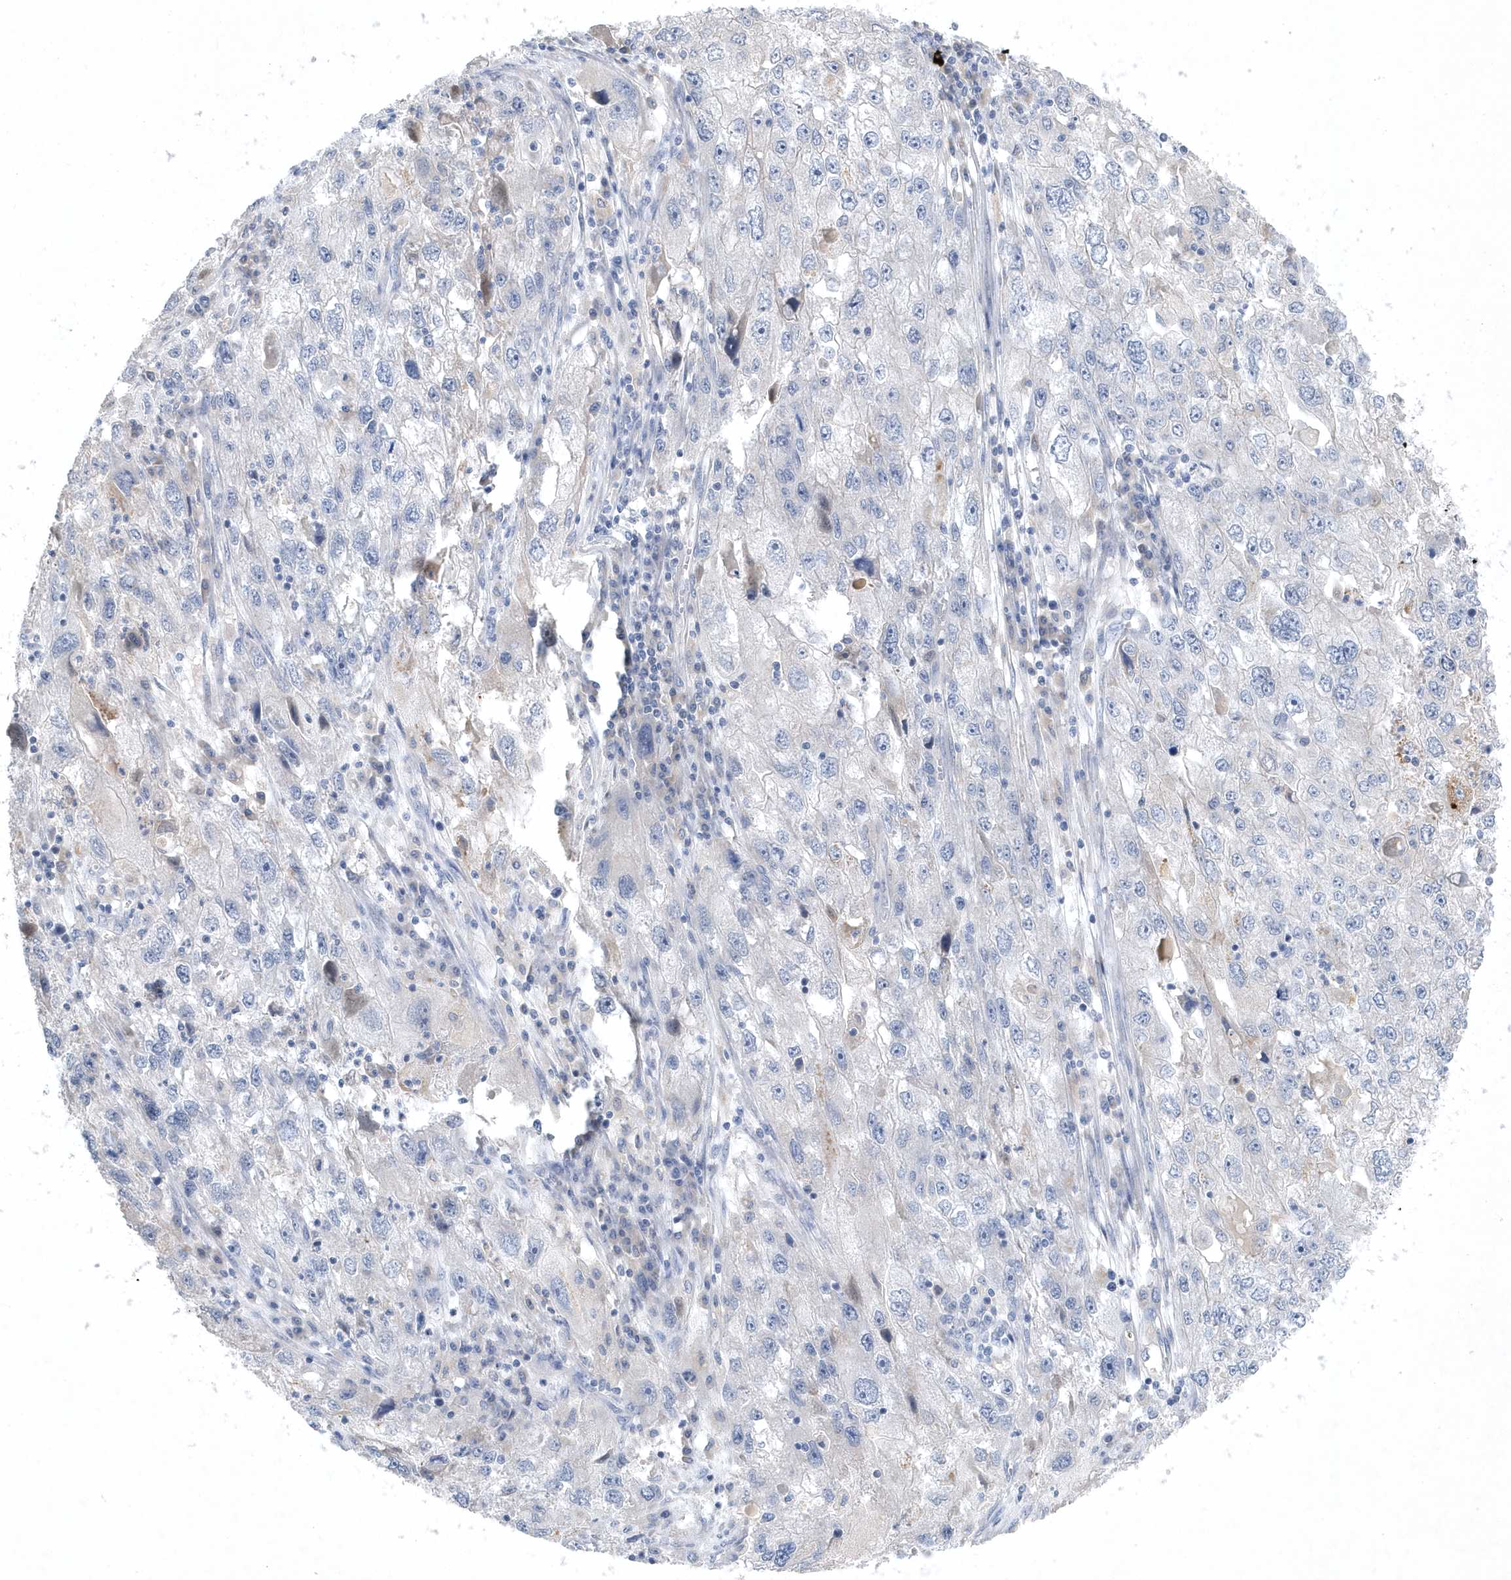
{"staining": {"intensity": "negative", "quantity": "none", "location": "none"}, "tissue": "endometrial cancer", "cell_type": "Tumor cells", "image_type": "cancer", "snomed": [{"axis": "morphology", "description": "Adenocarcinoma, NOS"}, {"axis": "topography", "description": "Endometrium"}], "caption": "Endometrial cancer (adenocarcinoma) was stained to show a protein in brown. There is no significant expression in tumor cells.", "gene": "ZC3H12D", "patient": {"sex": "female", "age": 49}}